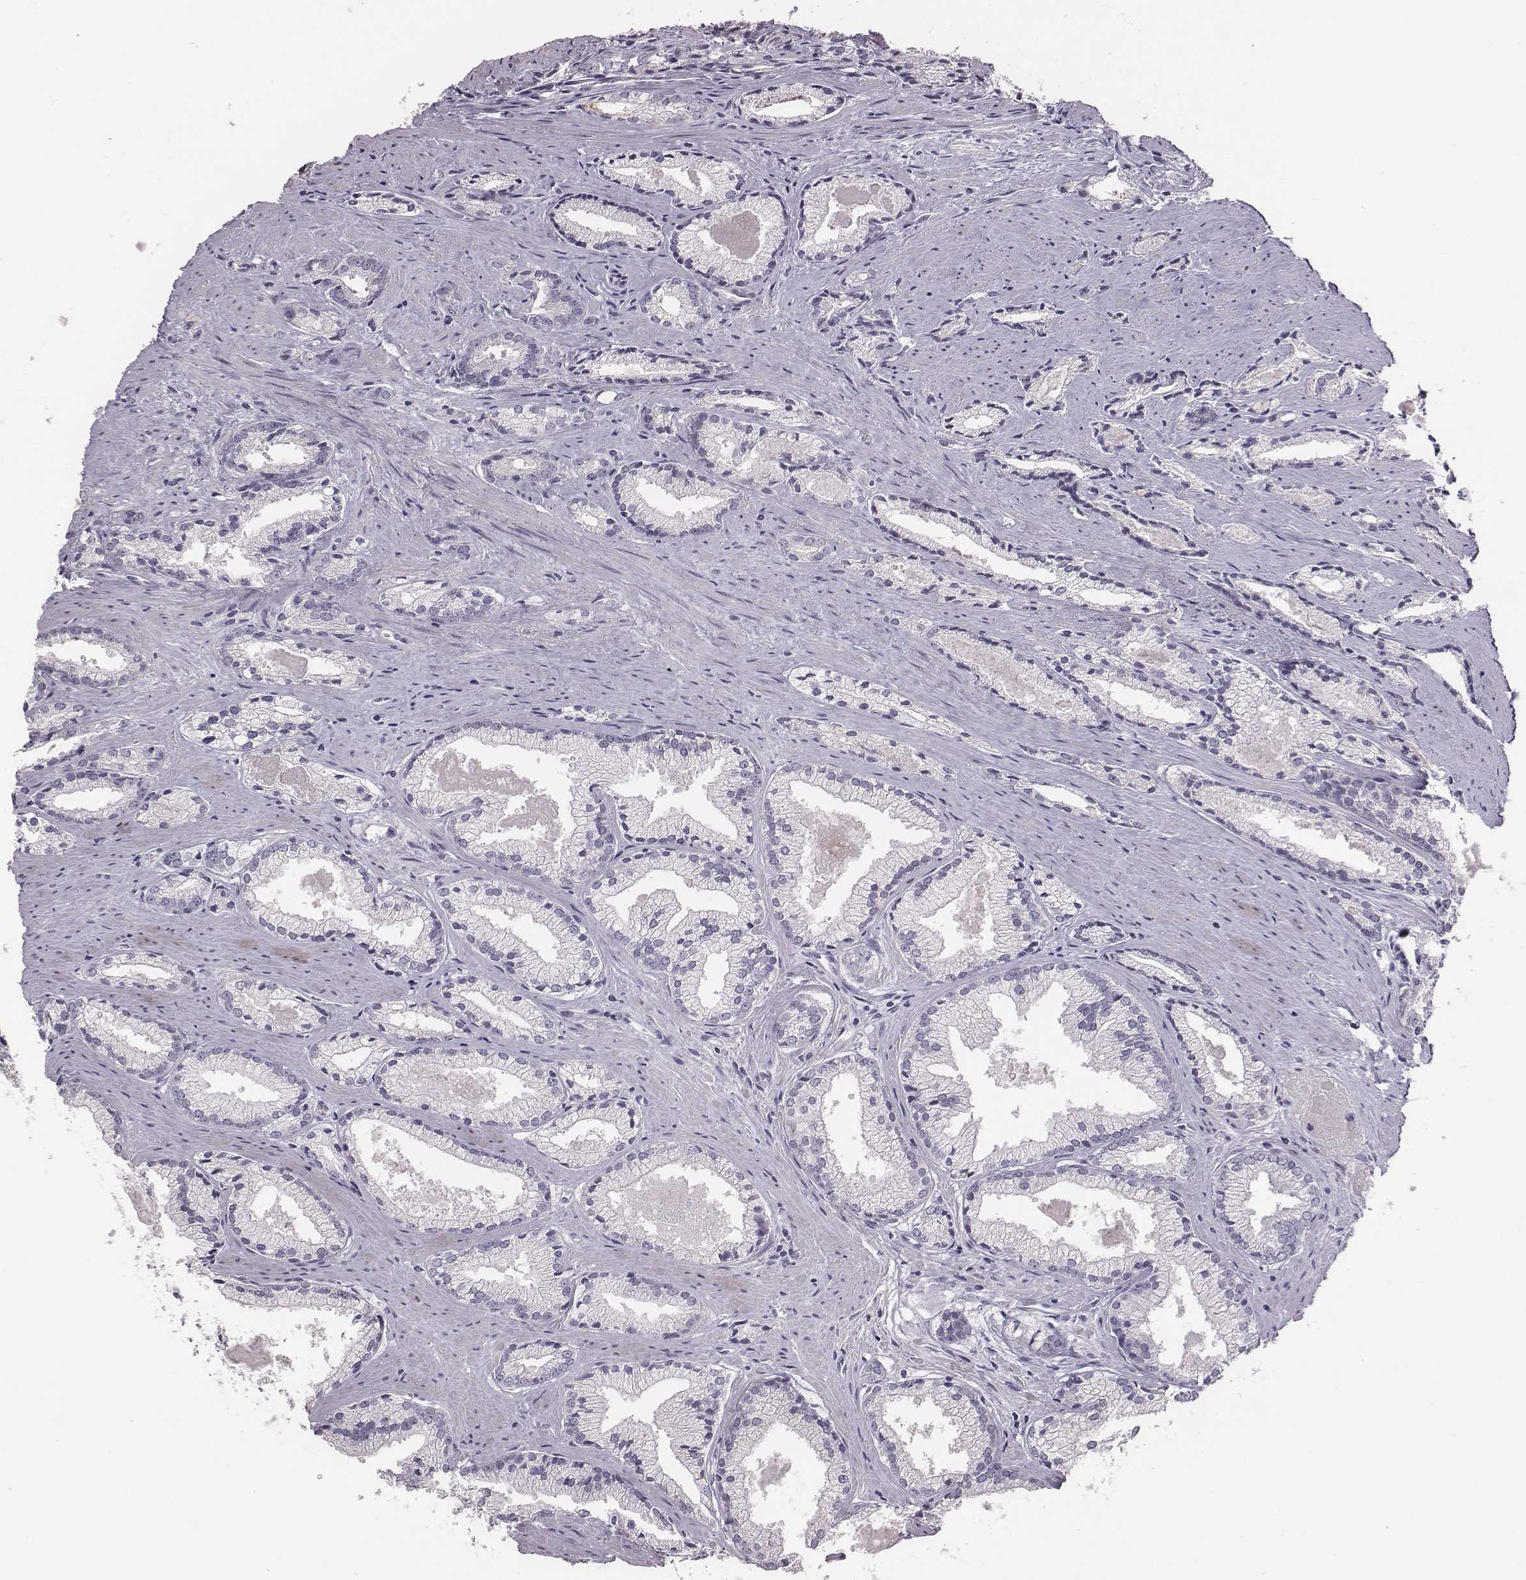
{"staining": {"intensity": "negative", "quantity": "none", "location": "none"}, "tissue": "prostate cancer", "cell_type": "Tumor cells", "image_type": "cancer", "snomed": [{"axis": "morphology", "description": "Adenocarcinoma, NOS"}, {"axis": "morphology", "description": "Adenocarcinoma, High grade"}, {"axis": "topography", "description": "Prostate"}], "caption": "This is an immunohistochemistry (IHC) histopathology image of human prostate cancer. There is no expression in tumor cells.", "gene": "C6orf58", "patient": {"sex": "male", "age": 70}}